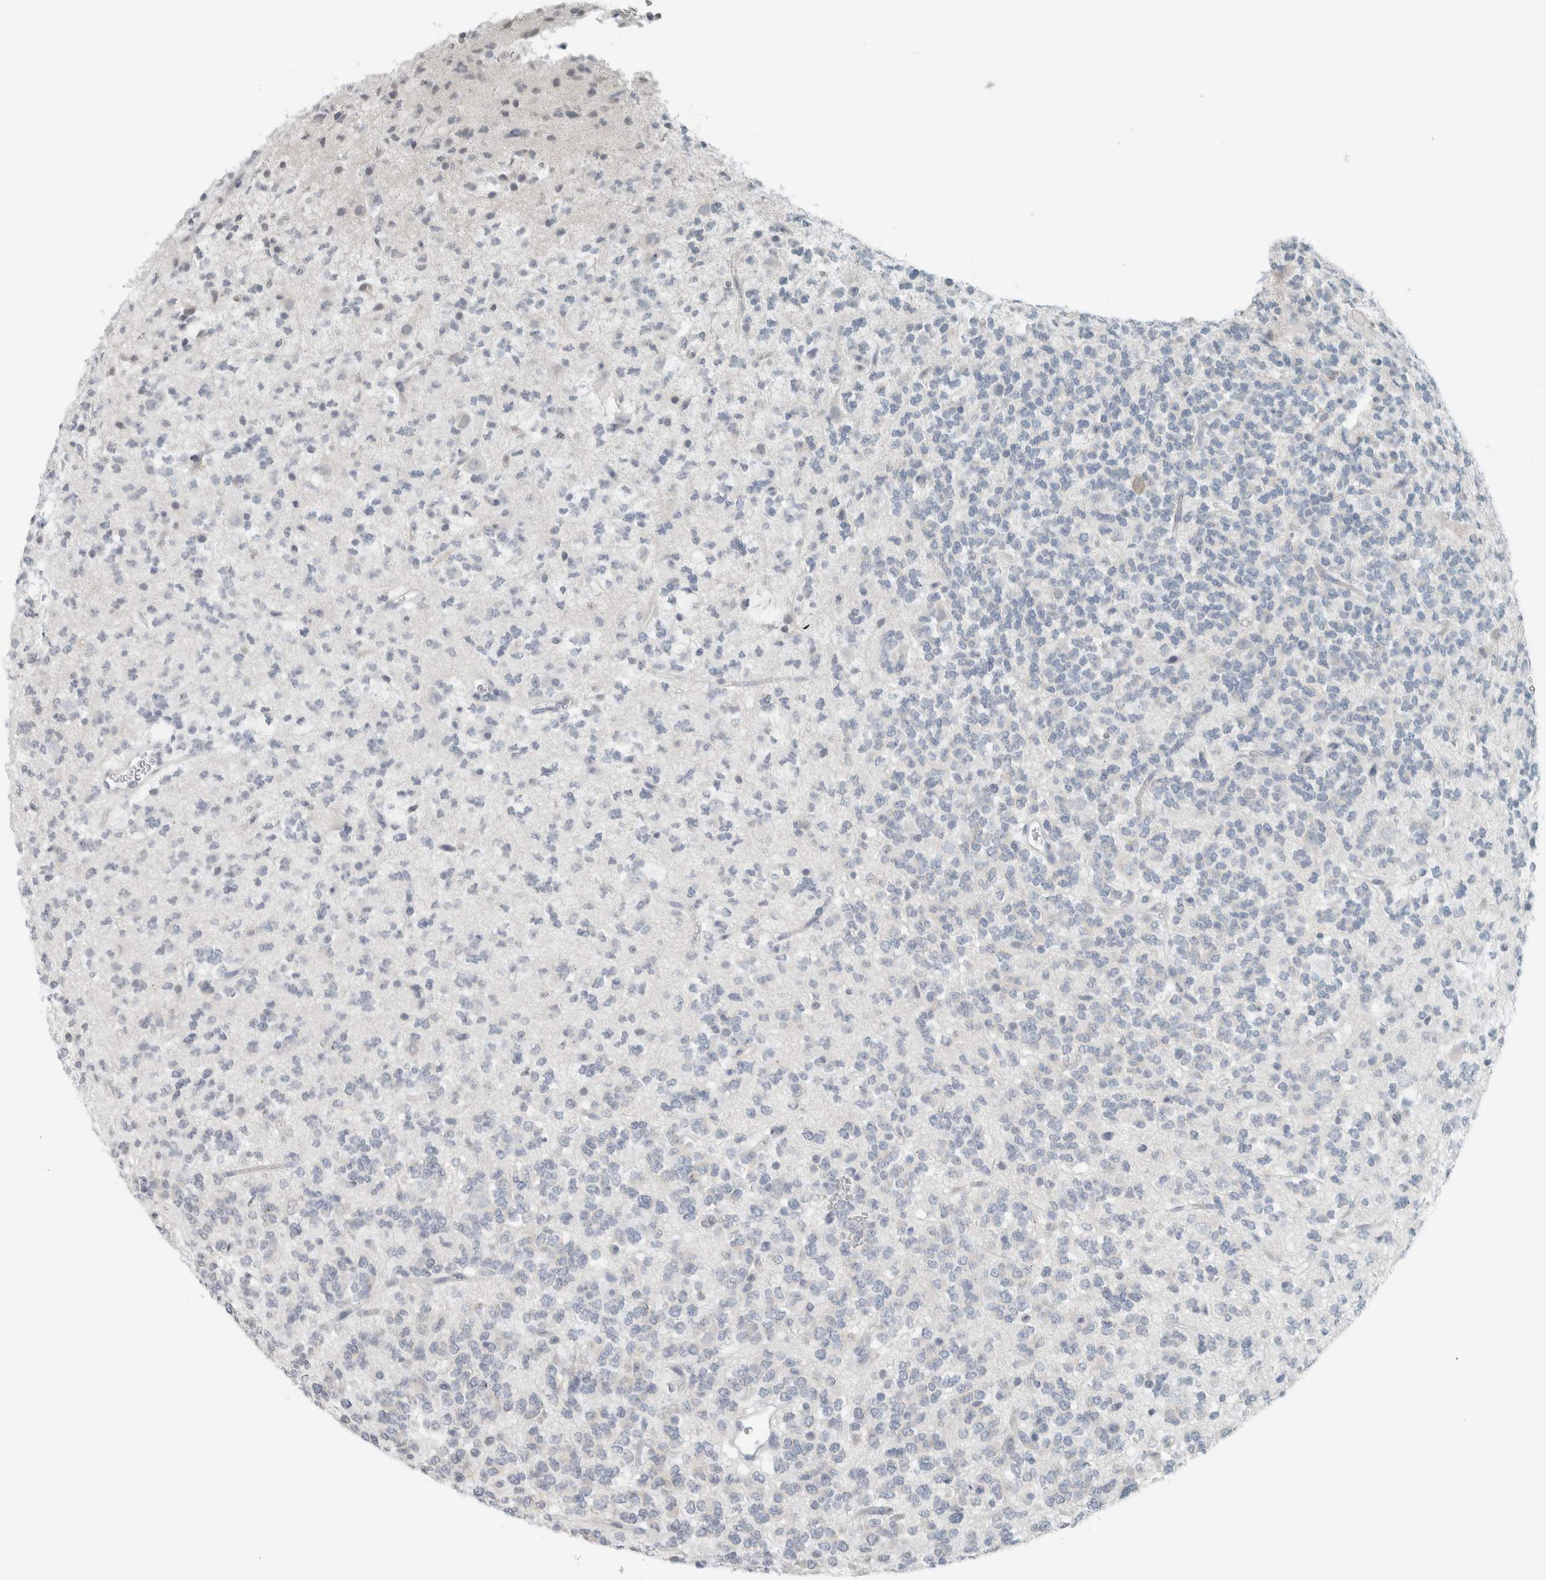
{"staining": {"intensity": "negative", "quantity": "none", "location": "none"}, "tissue": "glioma", "cell_type": "Tumor cells", "image_type": "cancer", "snomed": [{"axis": "morphology", "description": "Glioma, malignant, Low grade"}, {"axis": "topography", "description": "Brain"}], "caption": "DAB immunohistochemical staining of human malignant glioma (low-grade) reveals no significant positivity in tumor cells.", "gene": "TRIT1", "patient": {"sex": "male", "age": 38}}